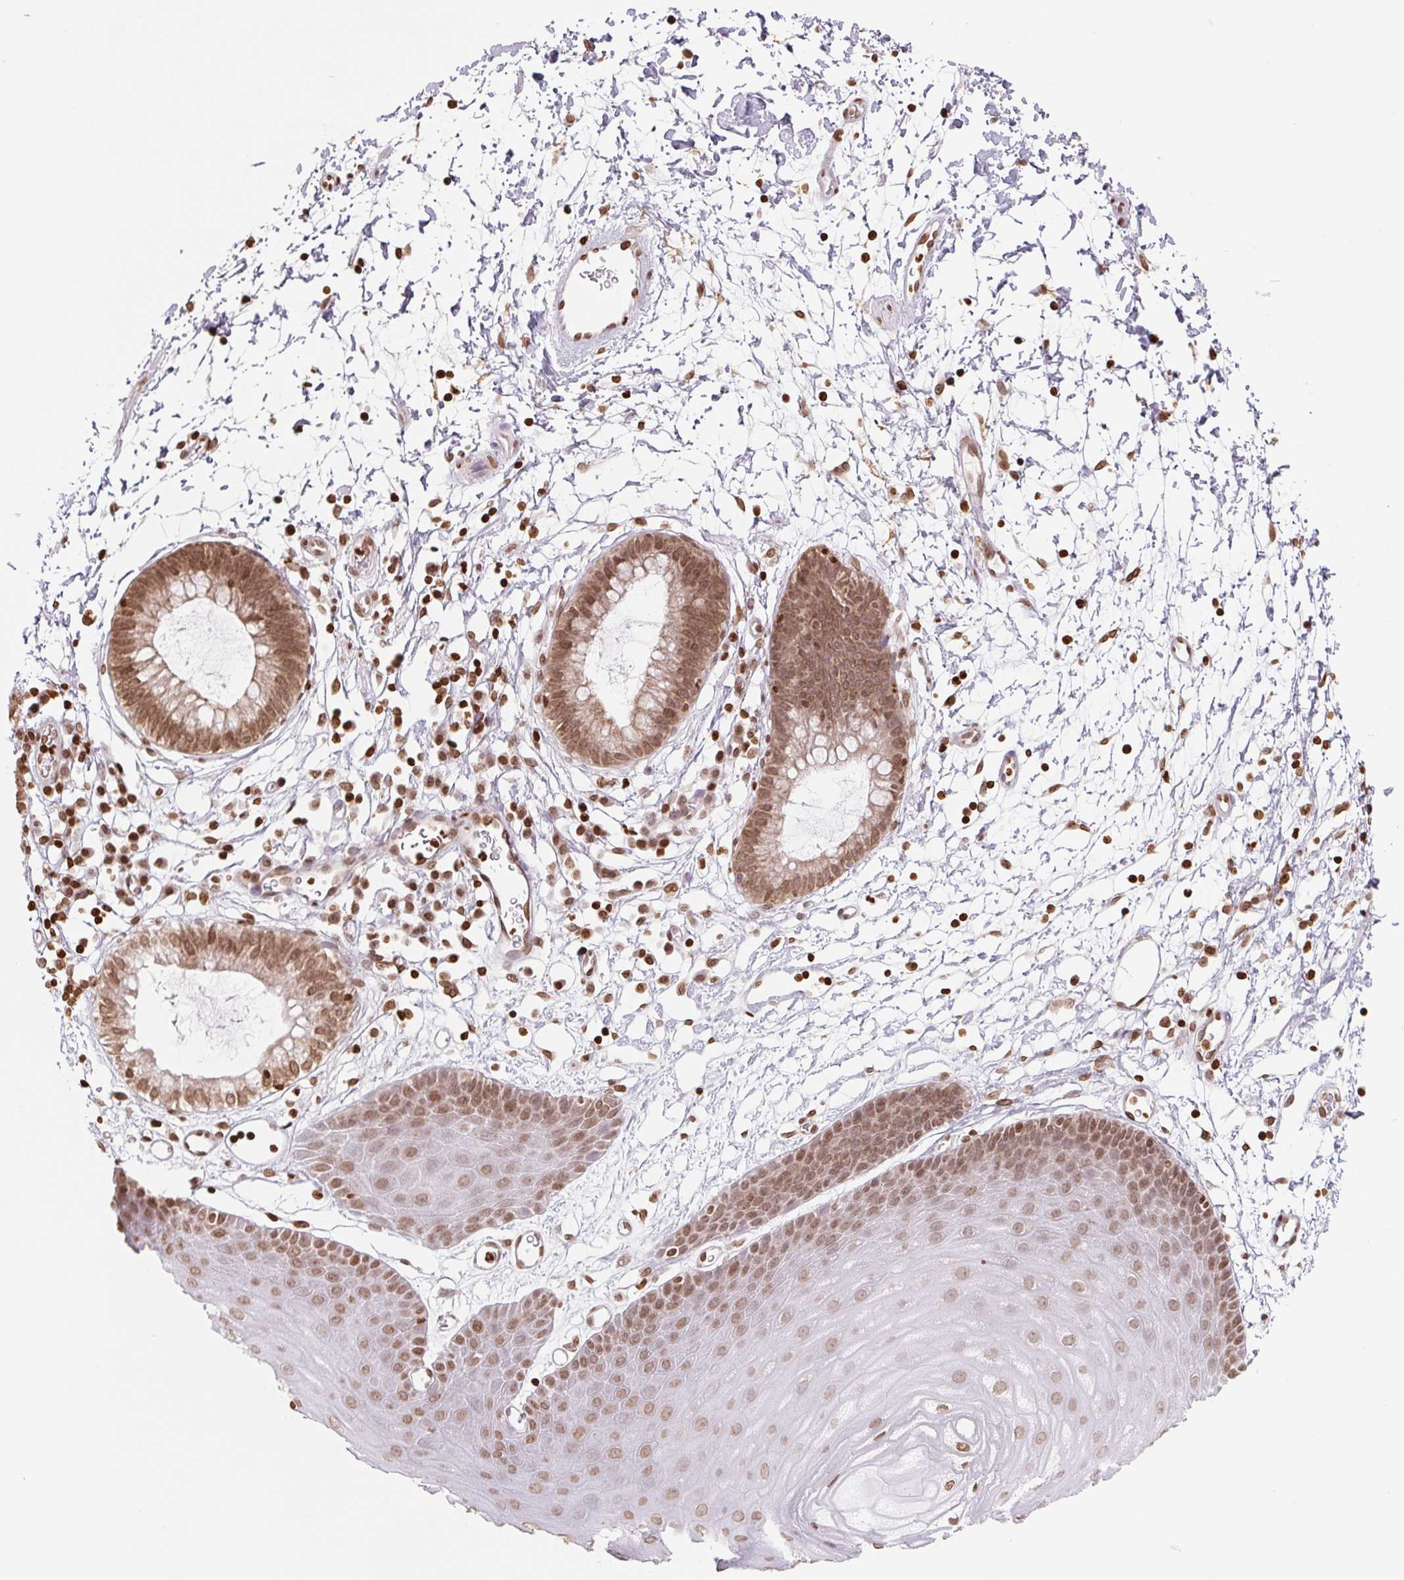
{"staining": {"intensity": "moderate", "quantity": ">75%", "location": "nuclear"}, "tissue": "skin", "cell_type": "Epidermal cells", "image_type": "normal", "snomed": [{"axis": "morphology", "description": "Normal tissue, NOS"}, {"axis": "topography", "description": "Anal"}], "caption": "This image exhibits IHC staining of benign human skin, with medium moderate nuclear positivity in approximately >75% of epidermal cells.", "gene": "SMIM12", "patient": {"sex": "male", "age": 53}}